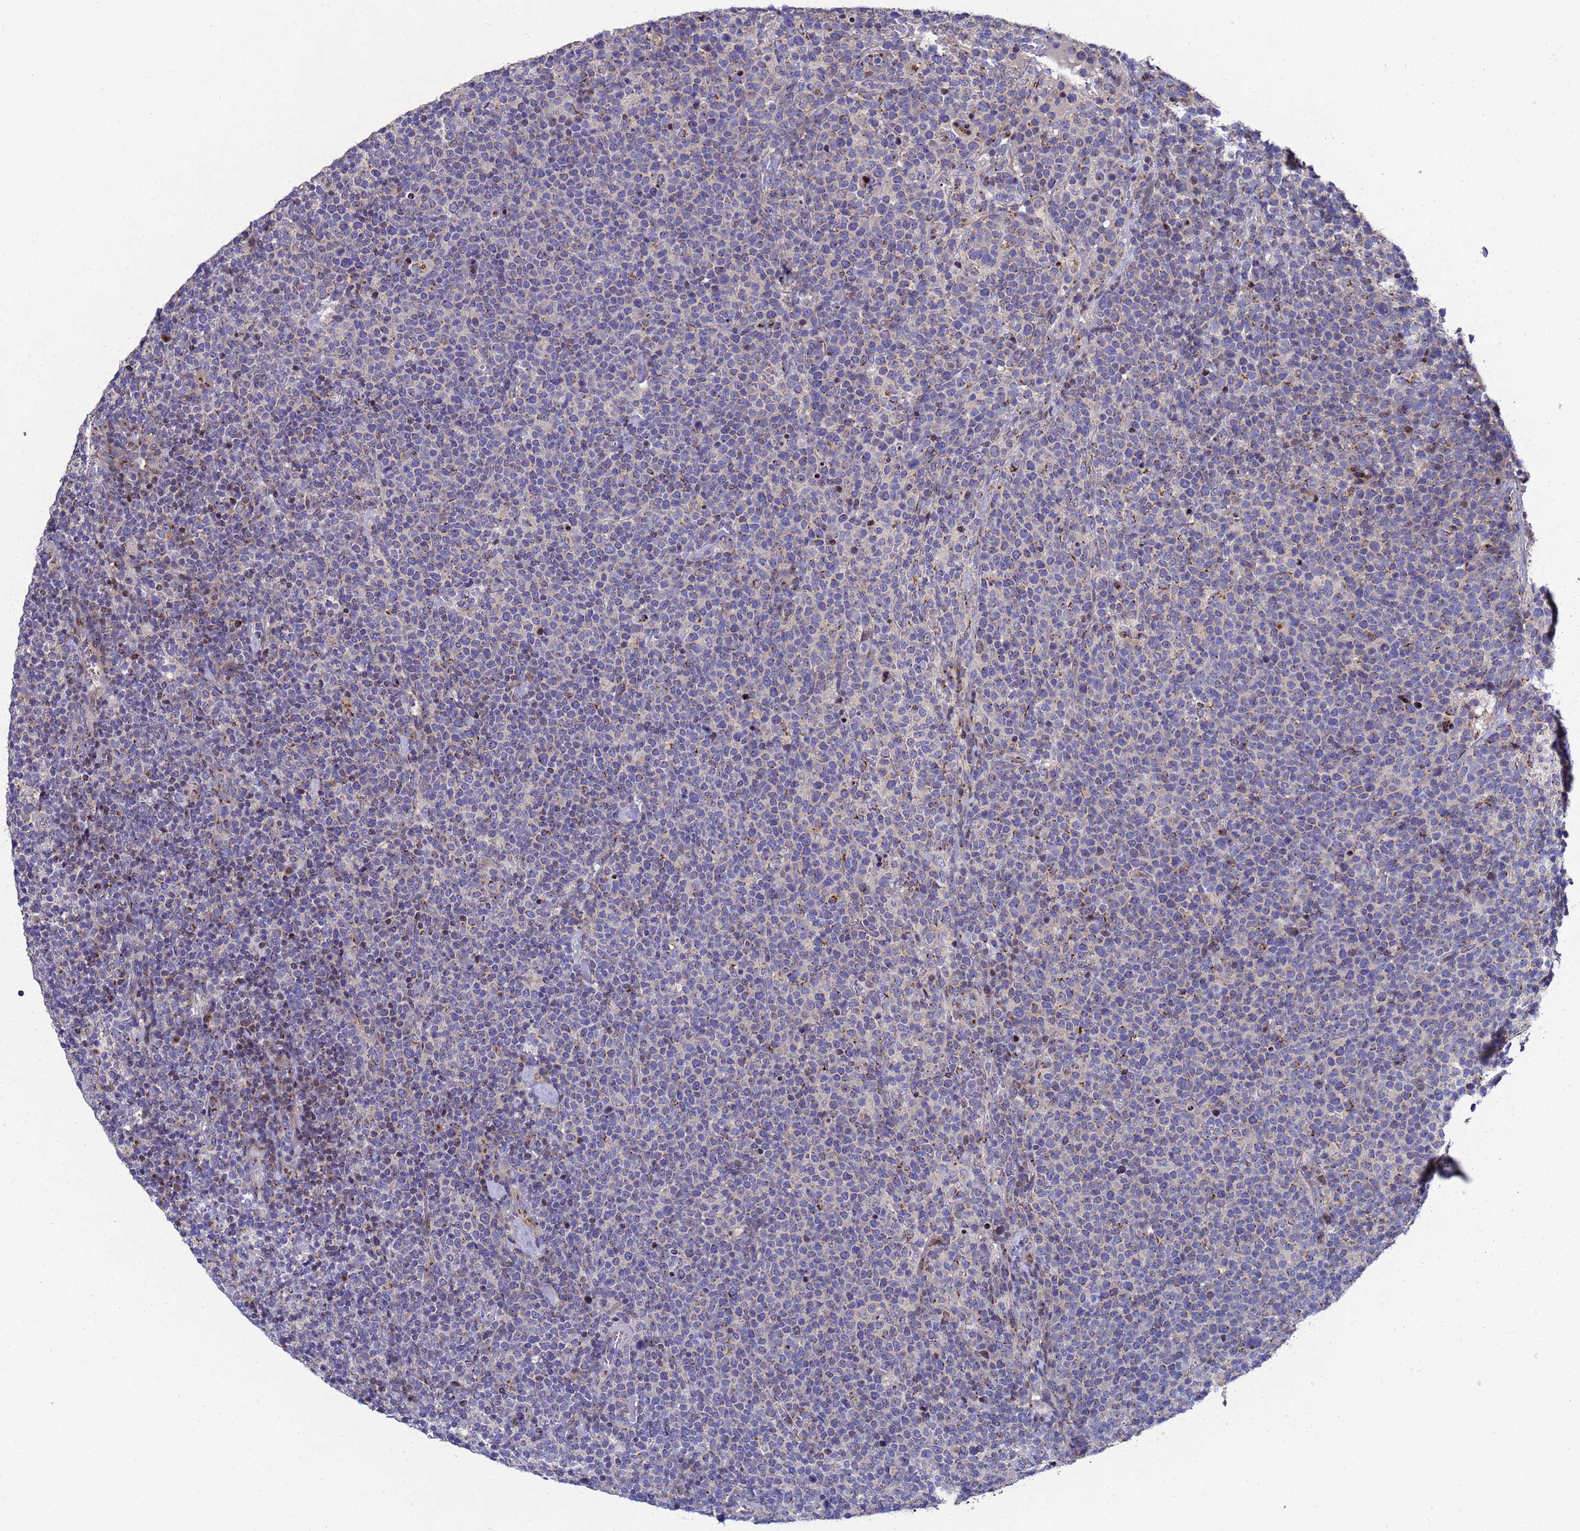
{"staining": {"intensity": "weak", "quantity": "<25%", "location": "cytoplasmic/membranous"}, "tissue": "lymphoma", "cell_type": "Tumor cells", "image_type": "cancer", "snomed": [{"axis": "morphology", "description": "Malignant lymphoma, non-Hodgkin's type, High grade"}, {"axis": "topography", "description": "Lymph node"}], "caption": "Tumor cells are negative for protein expression in human high-grade malignant lymphoma, non-Hodgkin's type. (DAB (3,3'-diaminobenzidine) immunohistochemistry (IHC), high magnification).", "gene": "NSUN6", "patient": {"sex": "male", "age": 61}}